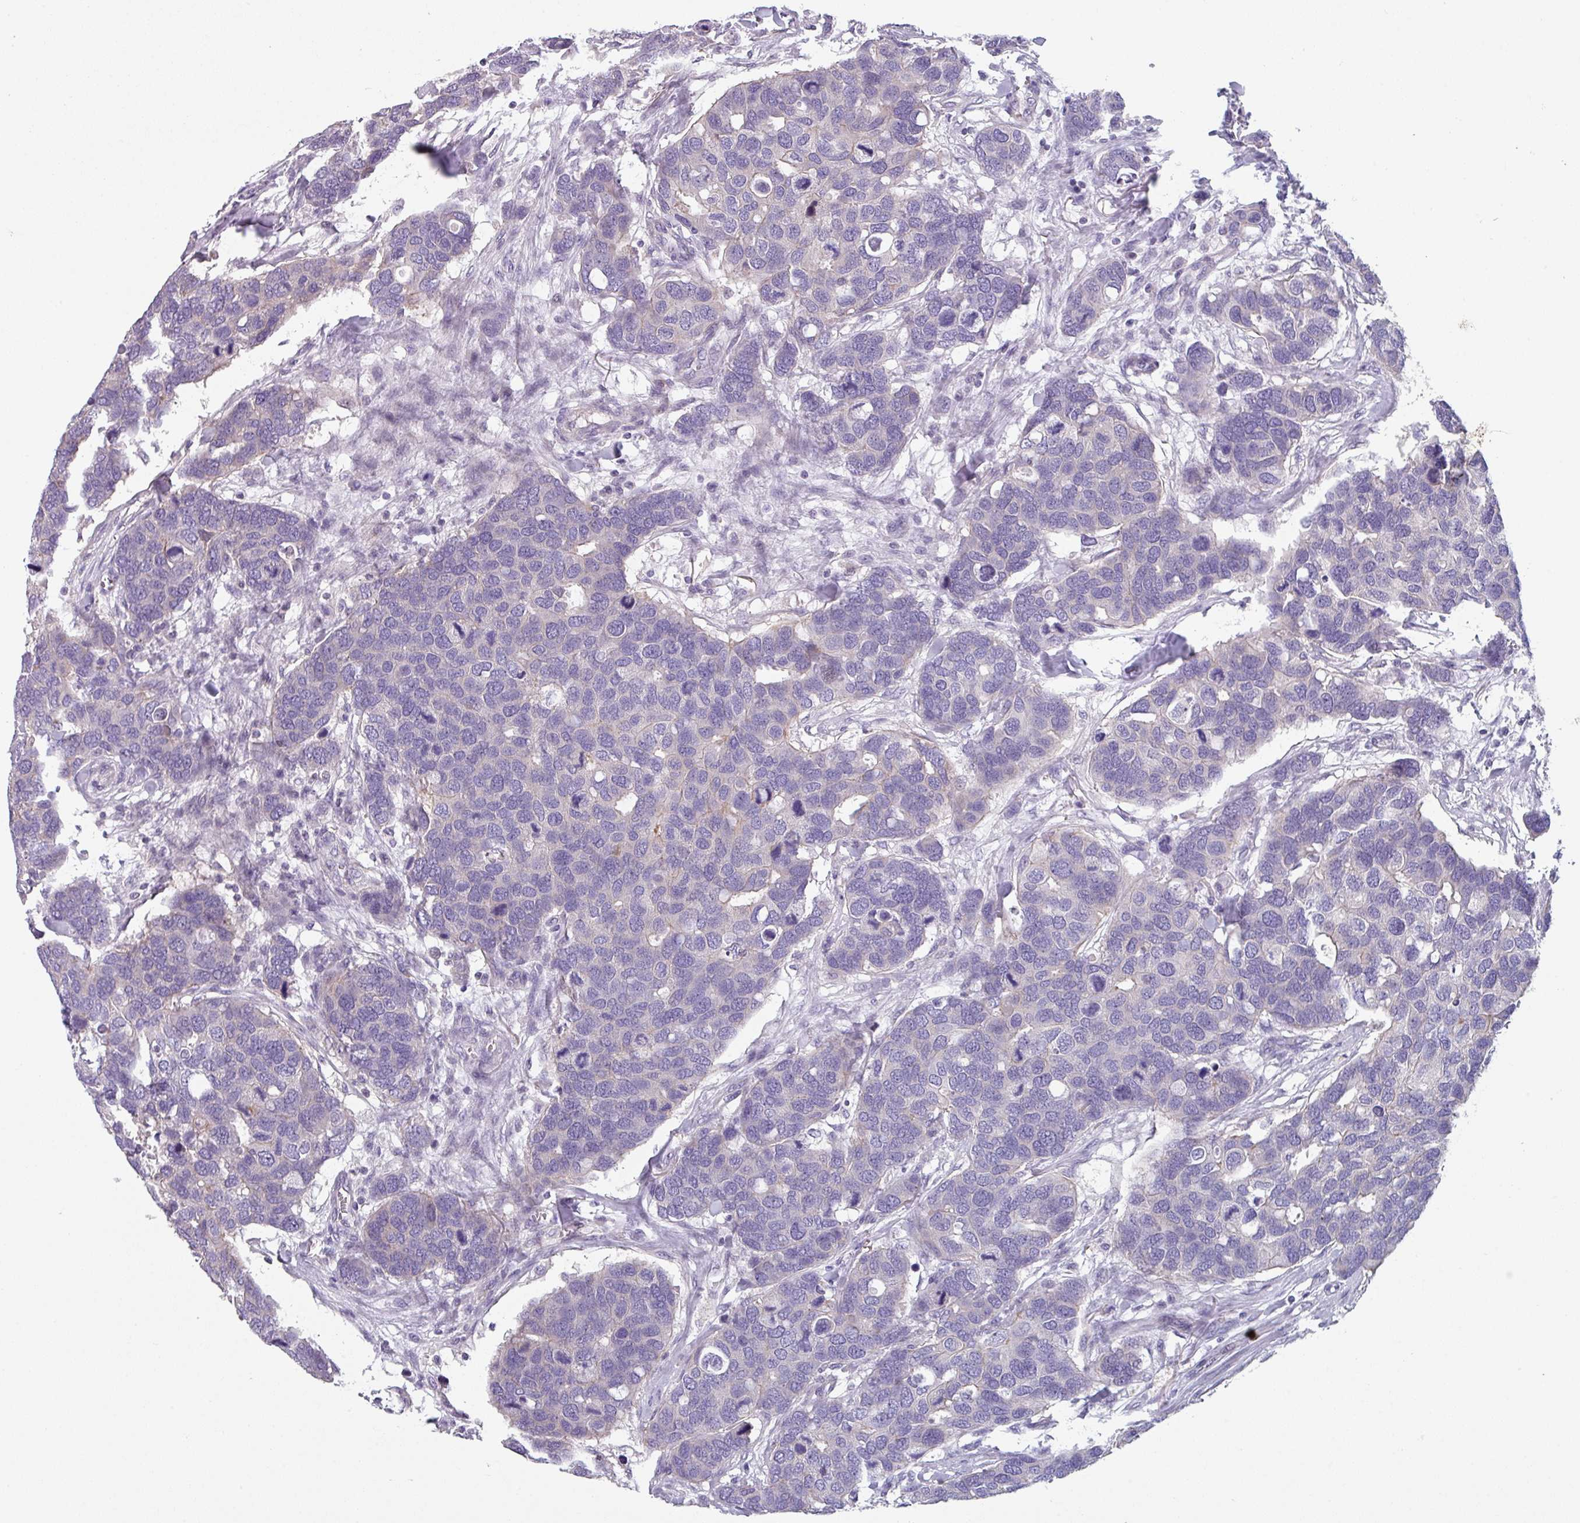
{"staining": {"intensity": "negative", "quantity": "none", "location": "none"}, "tissue": "breast cancer", "cell_type": "Tumor cells", "image_type": "cancer", "snomed": [{"axis": "morphology", "description": "Duct carcinoma"}, {"axis": "topography", "description": "Breast"}], "caption": "A histopathology image of breast cancer stained for a protein reveals no brown staining in tumor cells.", "gene": "TMEM132A", "patient": {"sex": "female", "age": 83}}